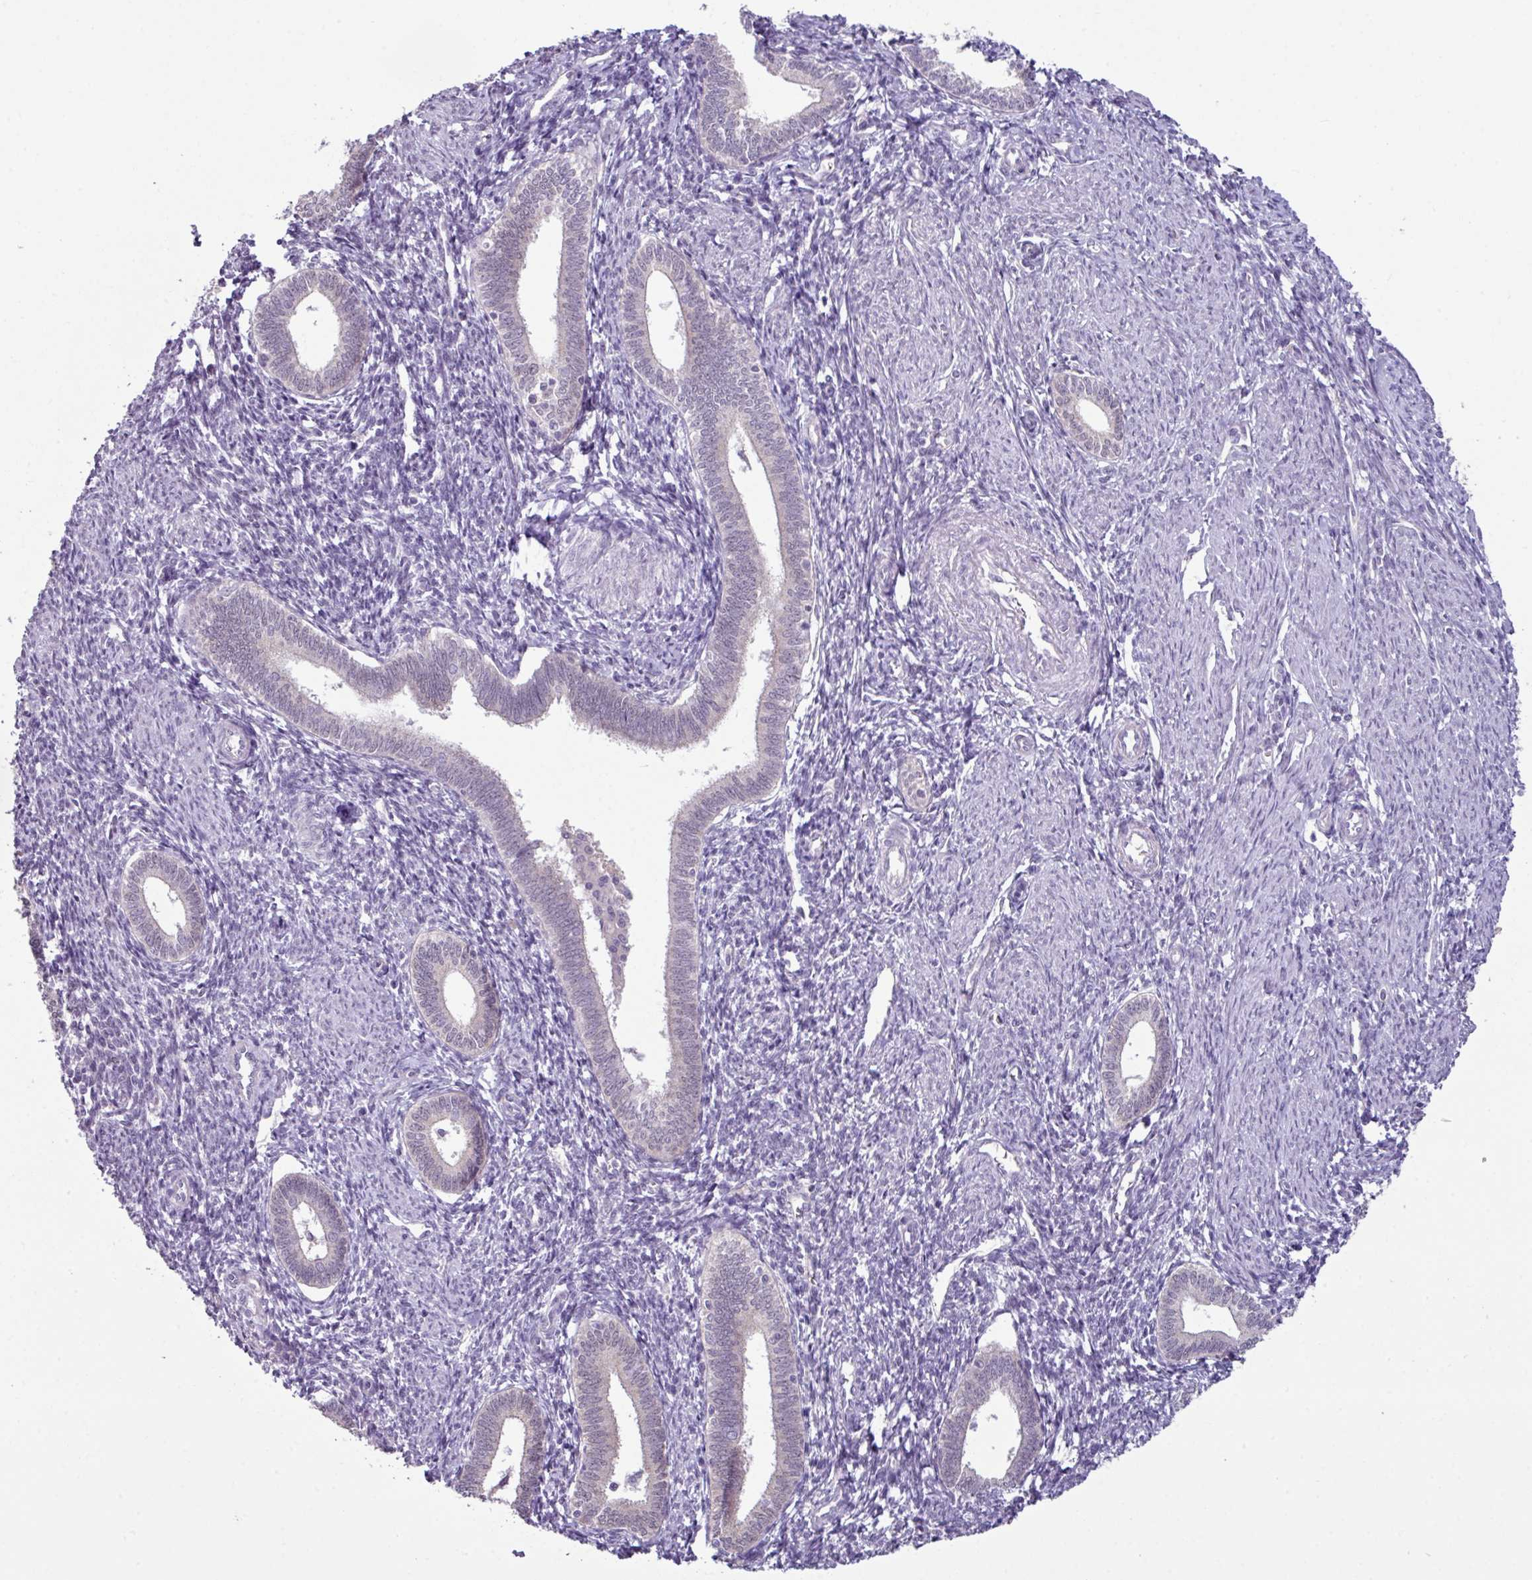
{"staining": {"intensity": "negative", "quantity": "none", "location": "none"}, "tissue": "endometrium", "cell_type": "Cells in endometrial stroma", "image_type": "normal", "snomed": [{"axis": "morphology", "description": "Normal tissue, NOS"}, {"axis": "topography", "description": "Endometrium"}], "caption": "The photomicrograph reveals no staining of cells in endometrial stroma in benign endometrium.", "gene": "TTLL12", "patient": {"sex": "female", "age": 41}}